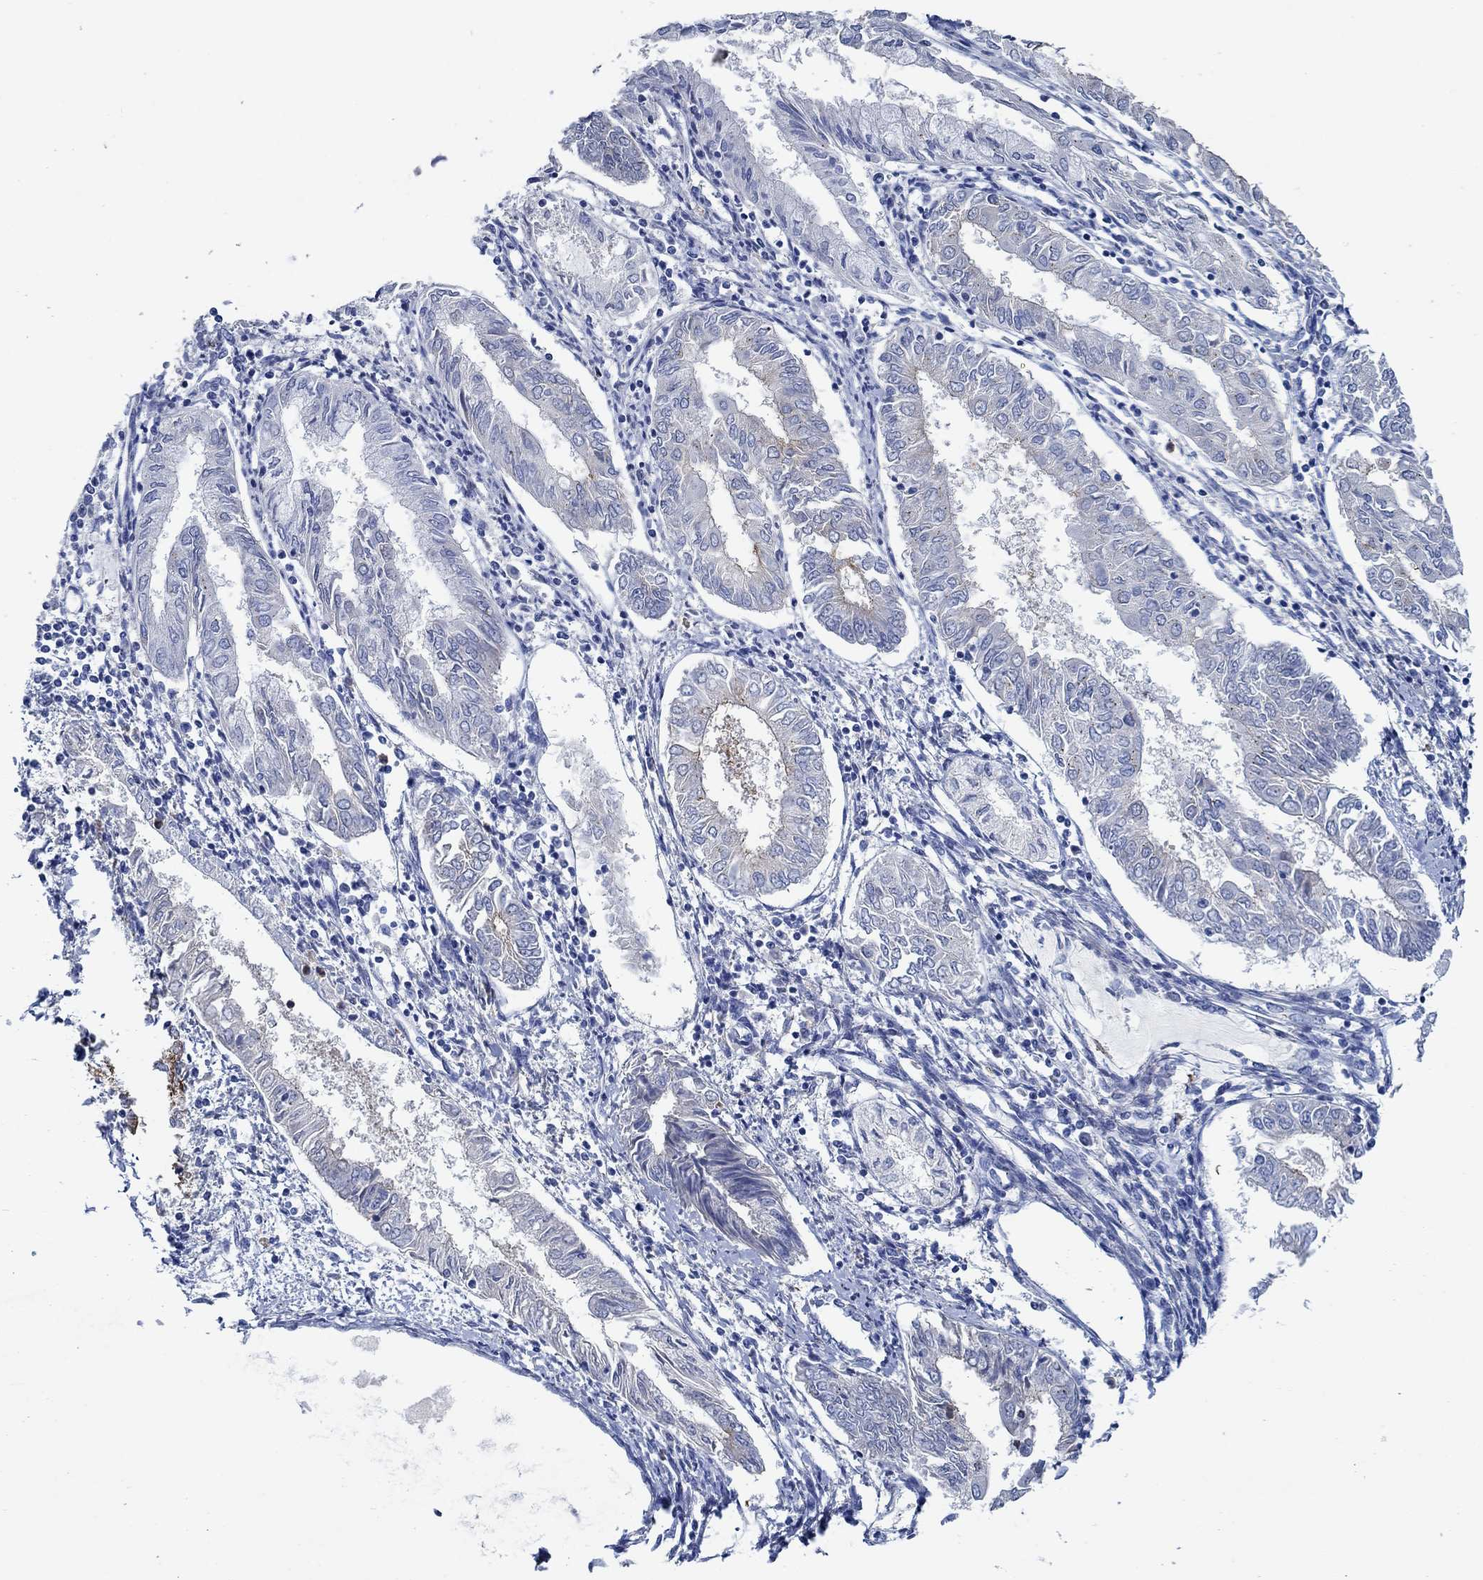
{"staining": {"intensity": "weak", "quantity": "<25%", "location": "cytoplasmic/membranous"}, "tissue": "endometrial cancer", "cell_type": "Tumor cells", "image_type": "cancer", "snomed": [{"axis": "morphology", "description": "Adenocarcinoma, NOS"}, {"axis": "topography", "description": "Endometrium"}], "caption": "IHC micrograph of human endometrial adenocarcinoma stained for a protein (brown), which displays no expression in tumor cells.", "gene": "CPM", "patient": {"sex": "female", "age": 68}}